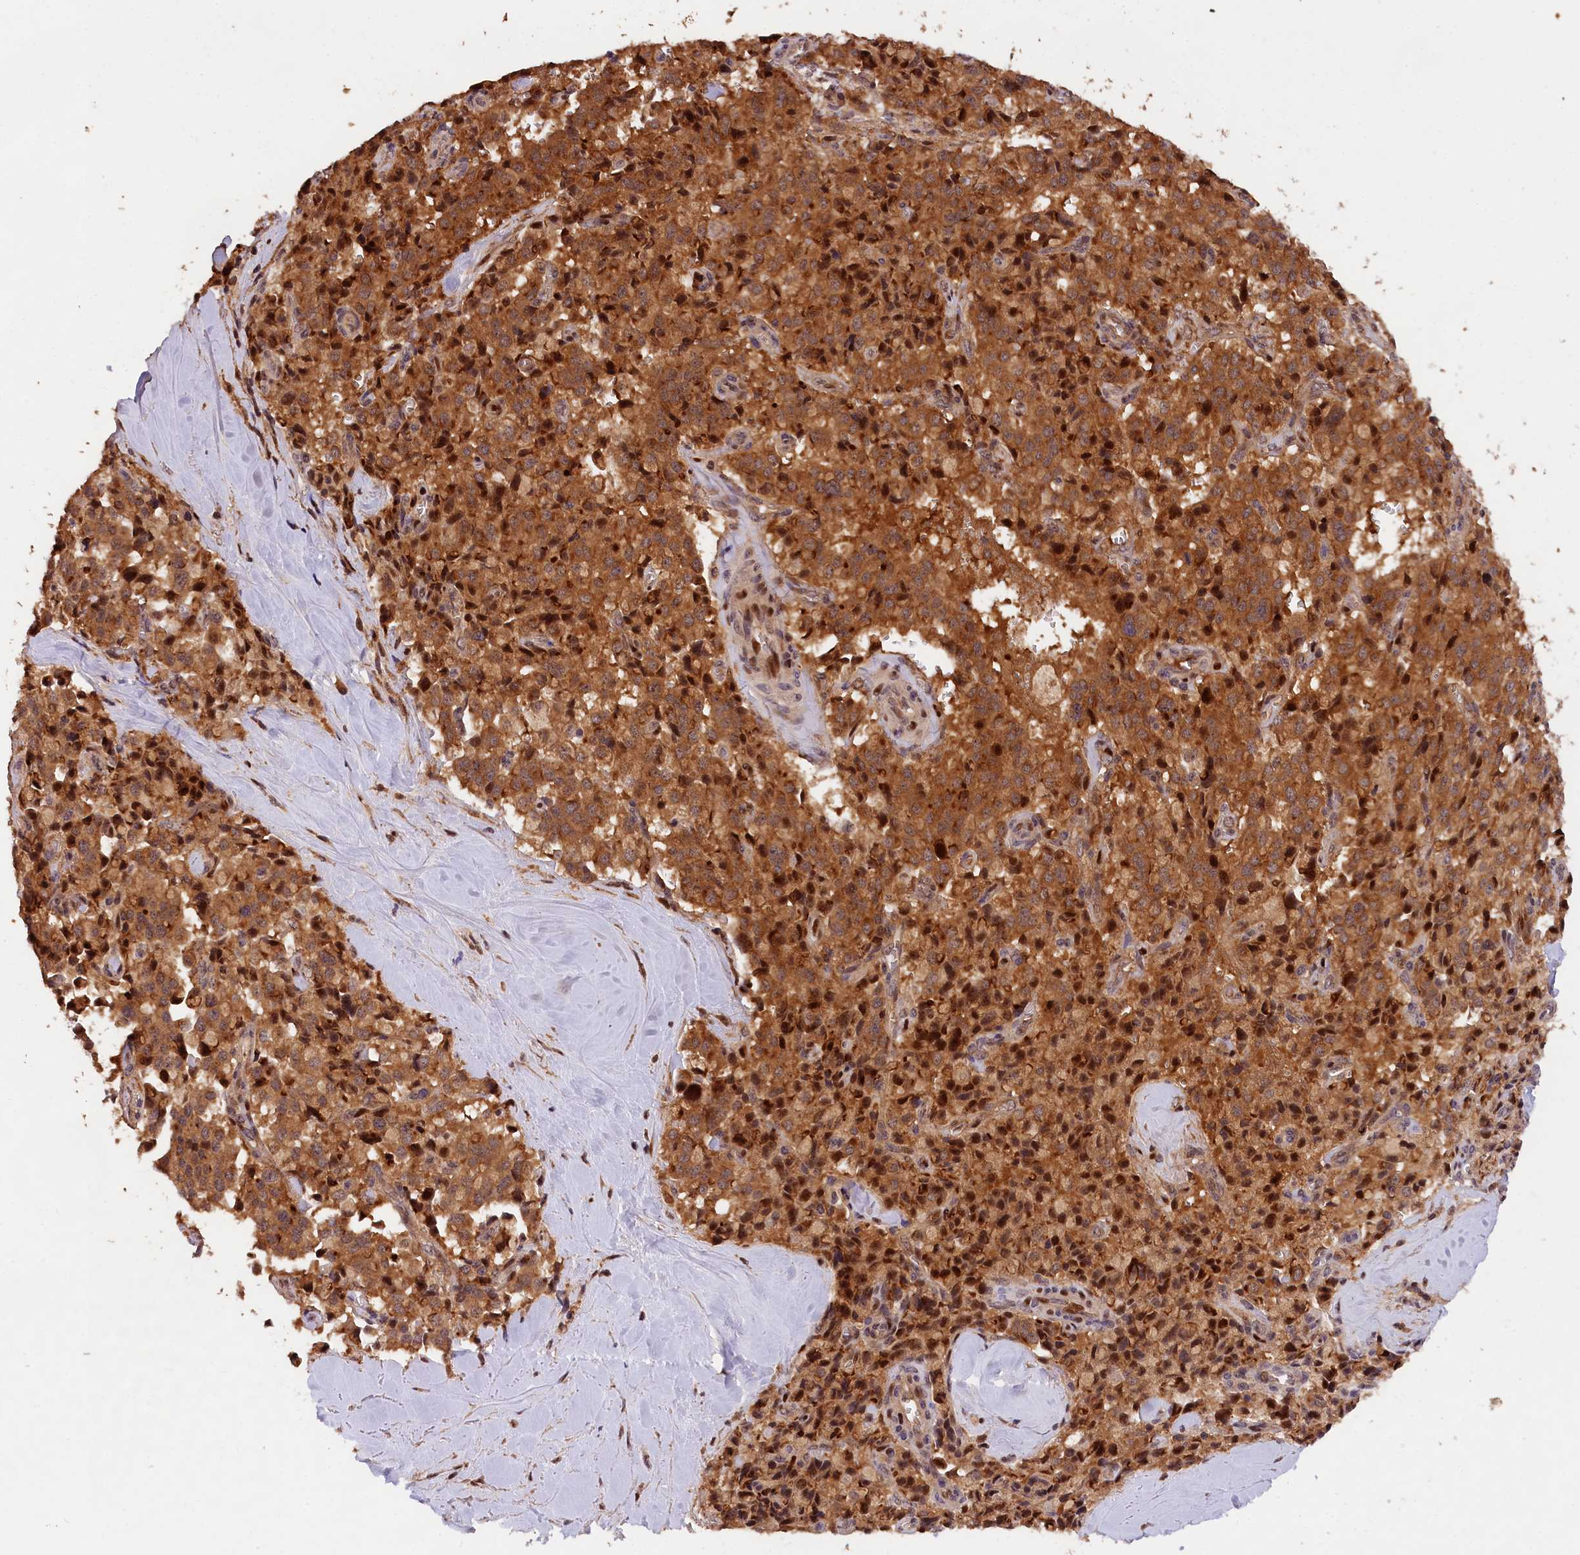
{"staining": {"intensity": "strong", "quantity": ">75%", "location": "cytoplasmic/membranous"}, "tissue": "pancreatic cancer", "cell_type": "Tumor cells", "image_type": "cancer", "snomed": [{"axis": "morphology", "description": "Adenocarcinoma, NOS"}, {"axis": "topography", "description": "Pancreas"}], "caption": "Adenocarcinoma (pancreatic) was stained to show a protein in brown. There is high levels of strong cytoplasmic/membranous expression in approximately >75% of tumor cells. Using DAB (brown) and hematoxylin (blue) stains, captured at high magnification using brightfield microscopy.", "gene": "PHAF1", "patient": {"sex": "male", "age": 65}}